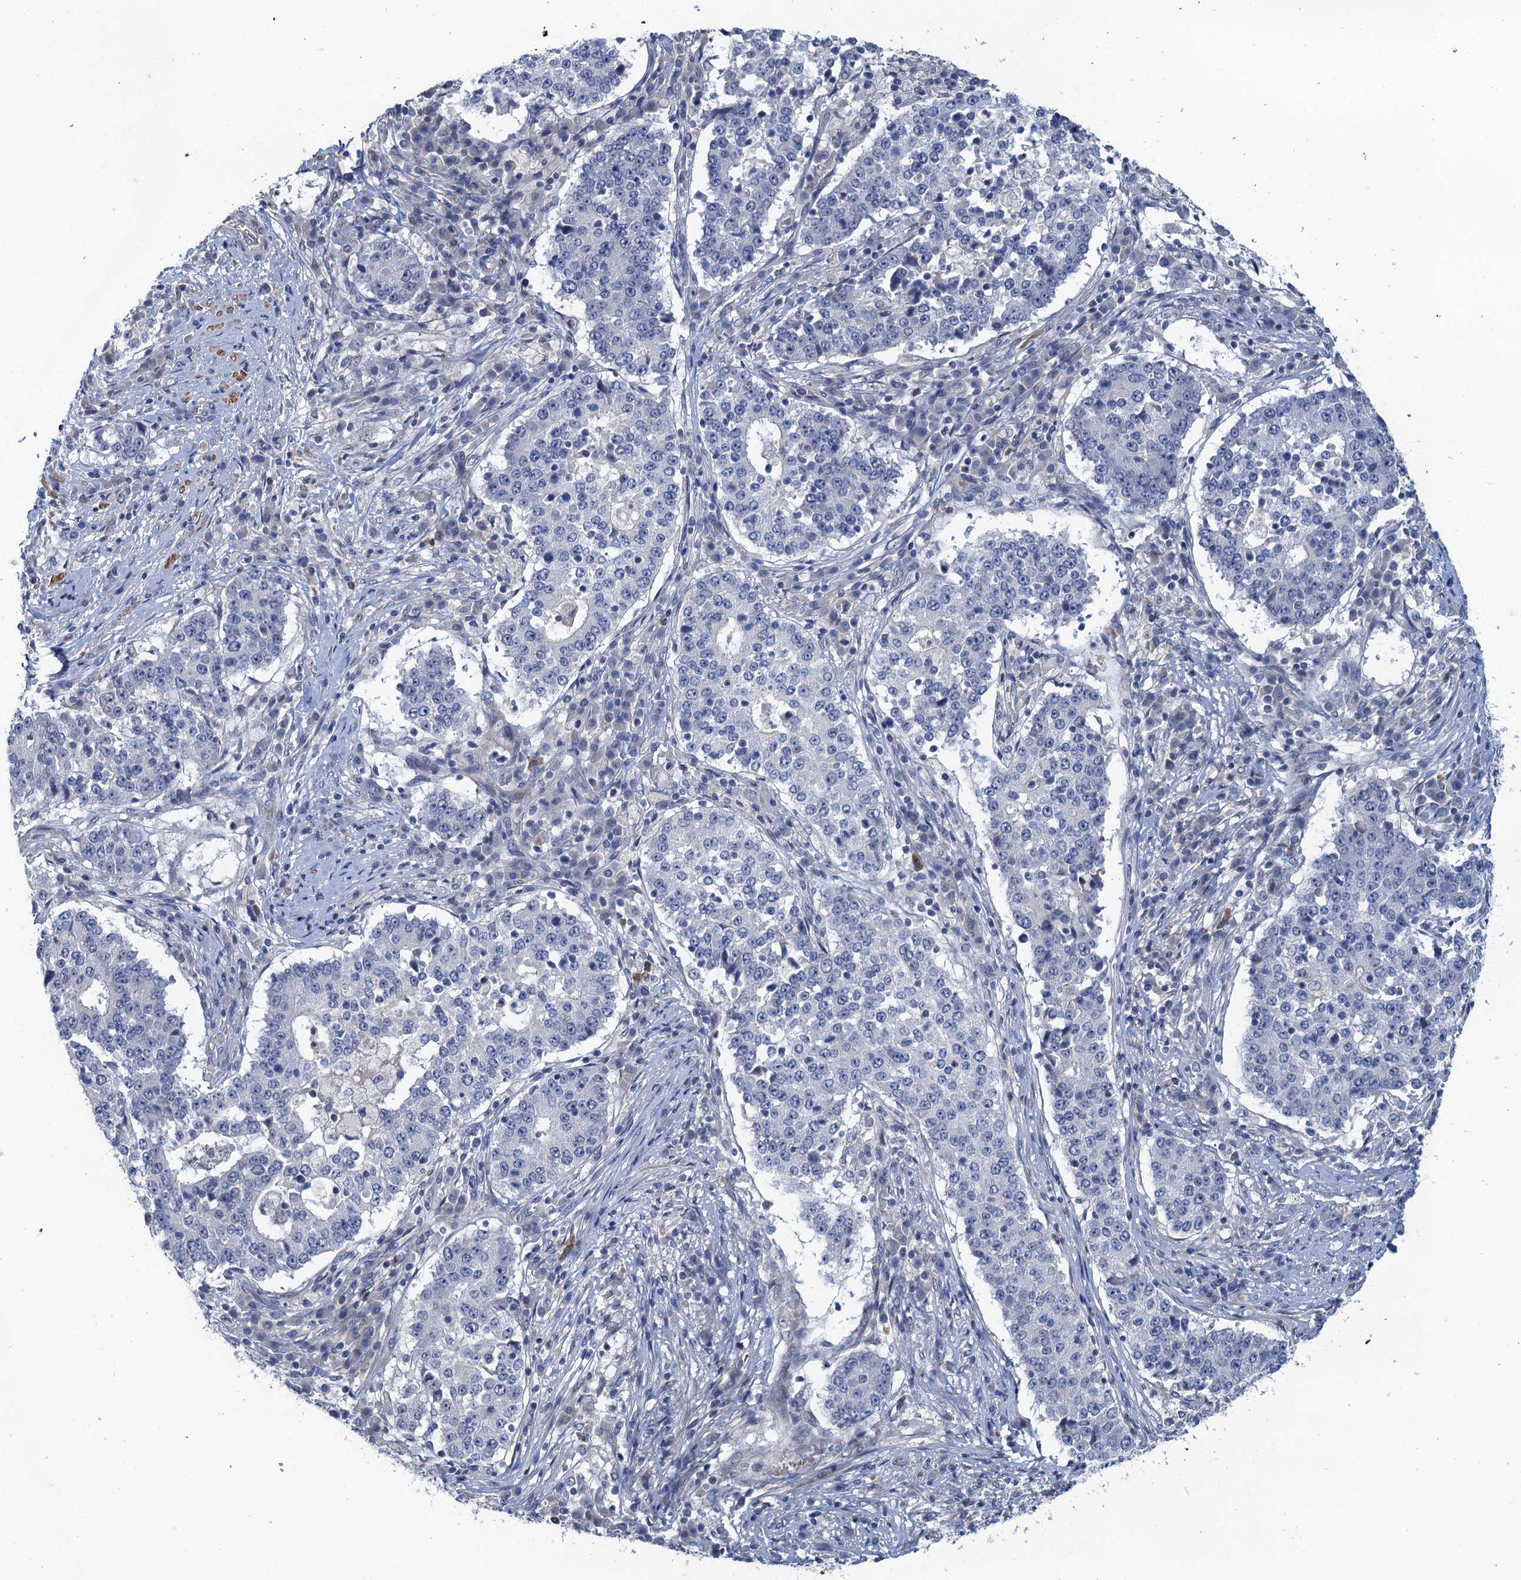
{"staining": {"intensity": "negative", "quantity": "none", "location": "none"}, "tissue": "stomach cancer", "cell_type": "Tumor cells", "image_type": "cancer", "snomed": [{"axis": "morphology", "description": "Adenocarcinoma, NOS"}, {"axis": "topography", "description": "Stomach"}], "caption": "High magnification brightfield microscopy of stomach cancer stained with DAB (brown) and counterstained with hematoxylin (blue): tumor cells show no significant expression.", "gene": "MYO16", "patient": {"sex": "male", "age": 59}}